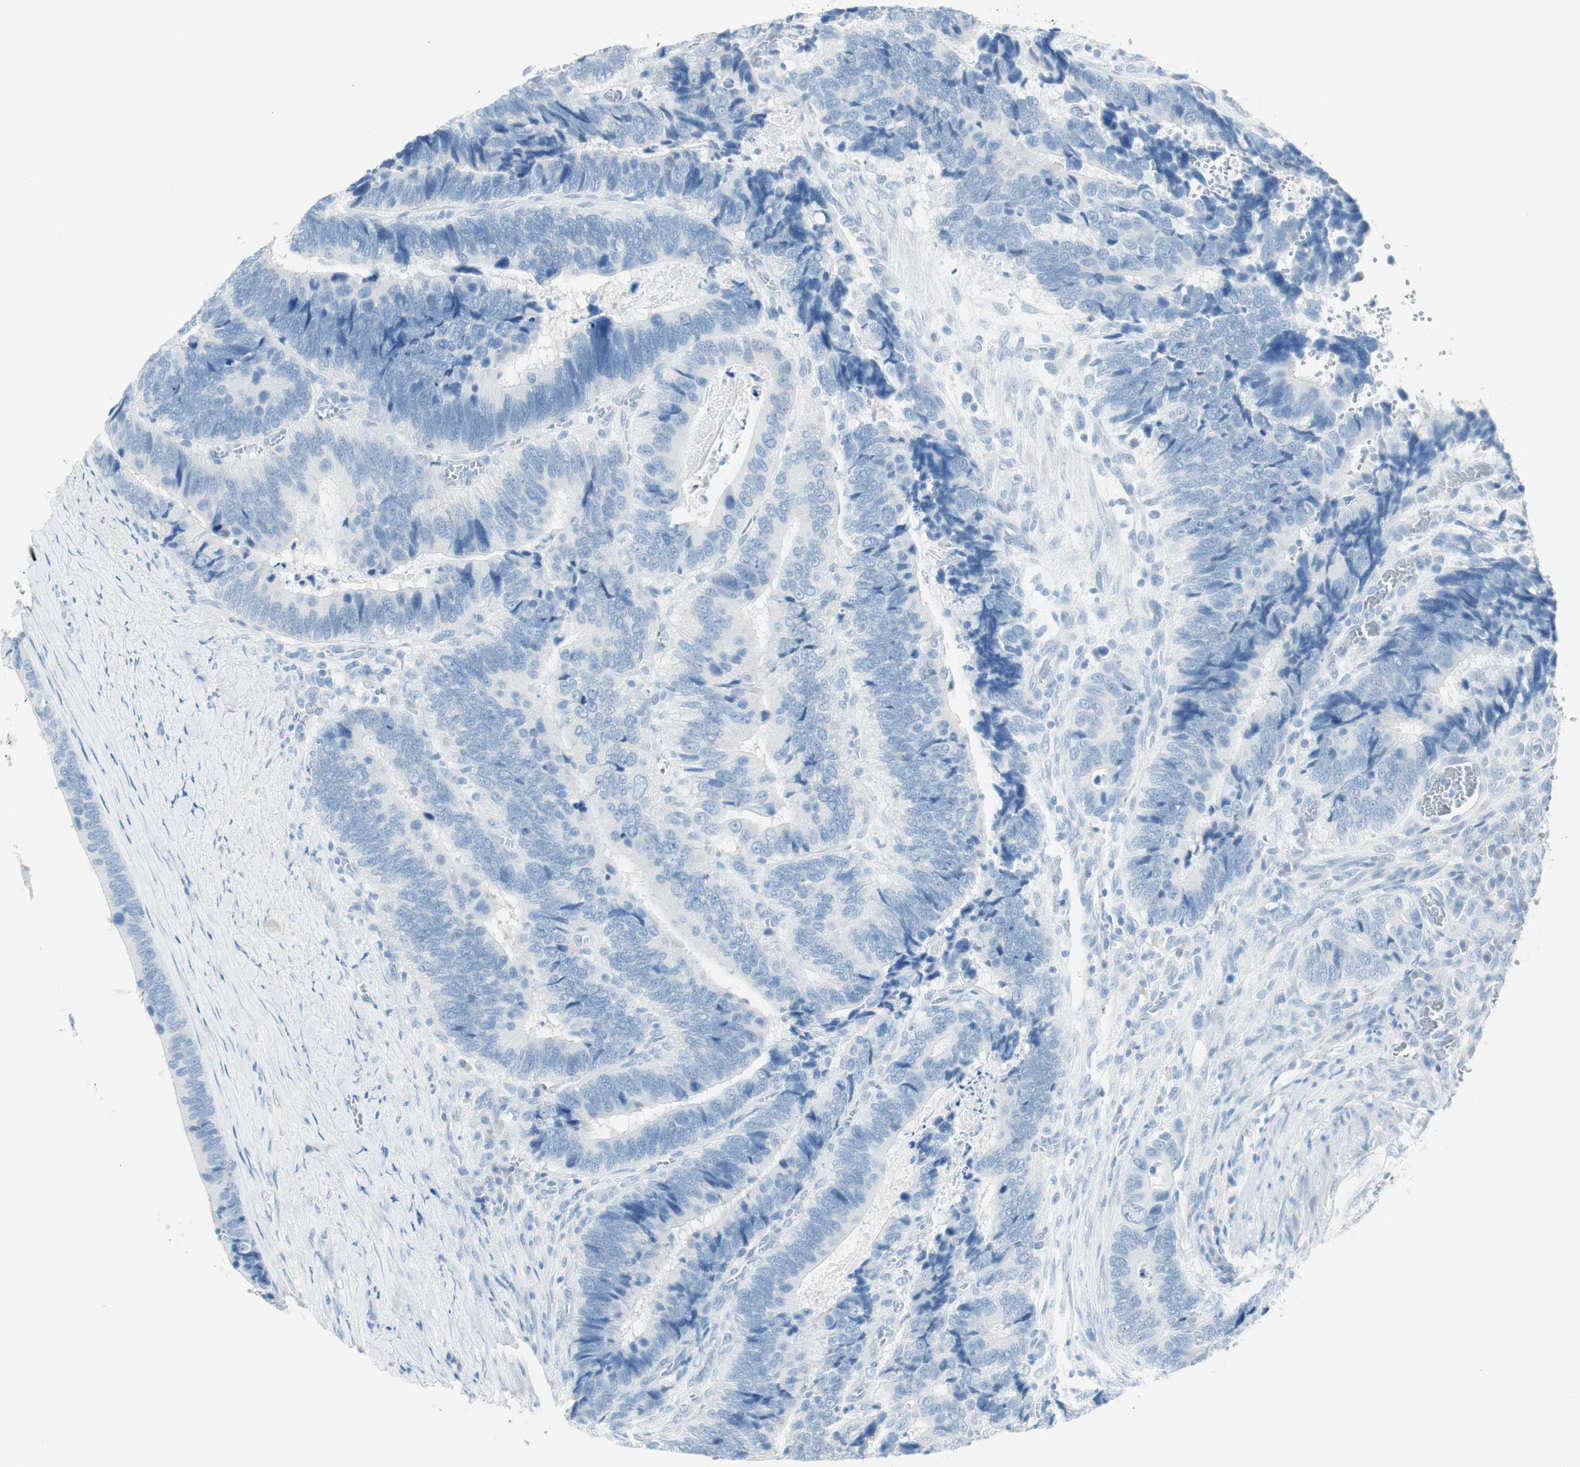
{"staining": {"intensity": "negative", "quantity": "none", "location": "none"}, "tissue": "colorectal cancer", "cell_type": "Tumor cells", "image_type": "cancer", "snomed": [{"axis": "morphology", "description": "Adenocarcinoma, NOS"}, {"axis": "topography", "description": "Colon"}], "caption": "The micrograph displays no significant positivity in tumor cells of colorectal cancer.", "gene": "TNFRSF13C", "patient": {"sex": "male", "age": 72}}